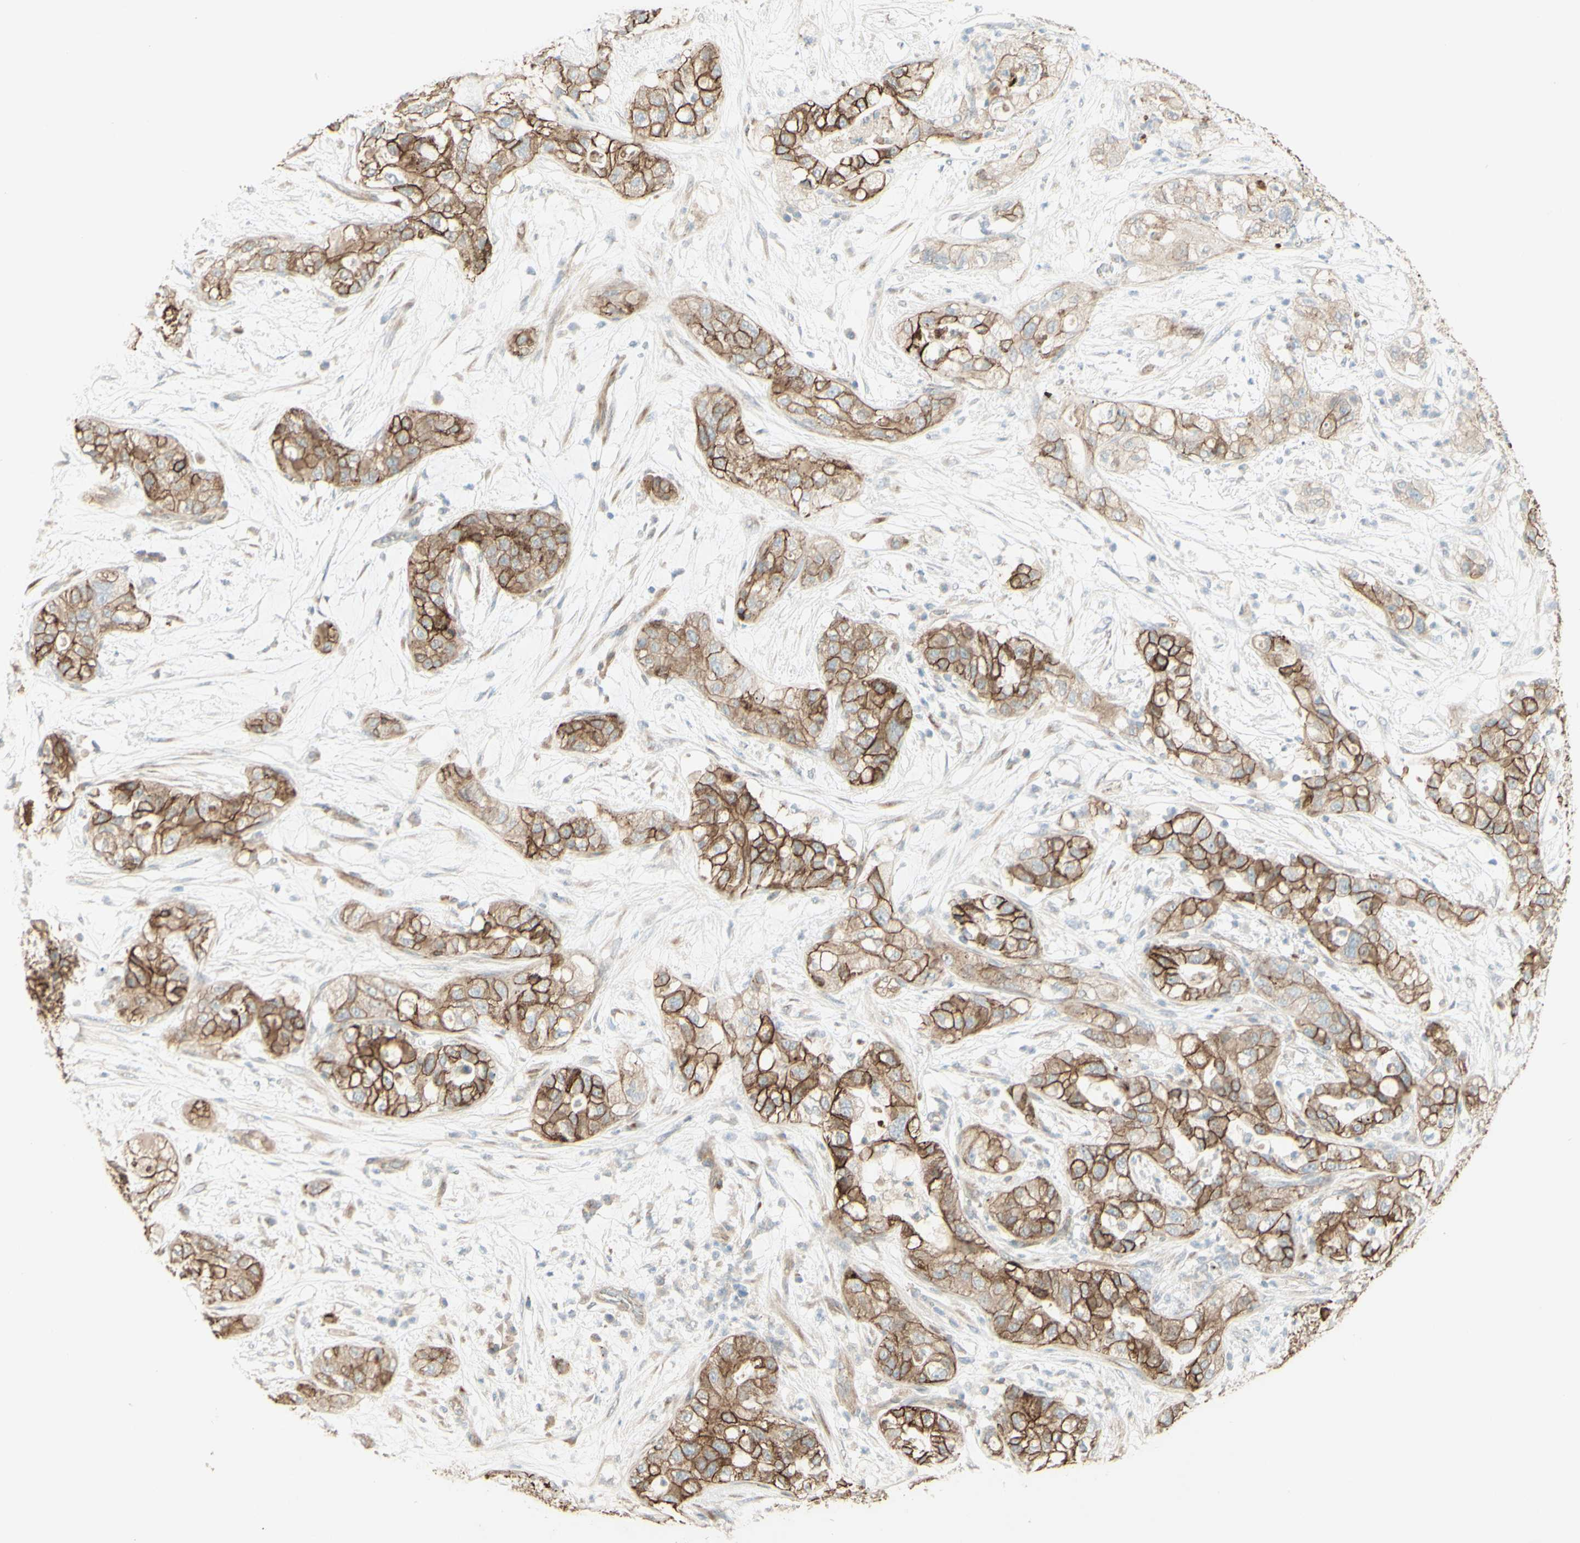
{"staining": {"intensity": "moderate", "quantity": ">75%", "location": "cytoplasmic/membranous"}, "tissue": "pancreatic cancer", "cell_type": "Tumor cells", "image_type": "cancer", "snomed": [{"axis": "morphology", "description": "Adenocarcinoma, NOS"}, {"axis": "topography", "description": "Pancreas"}], "caption": "Immunohistochemistry (IHC) of pancreatic cancer shows medium levels of moderate cytoplasmic/membranous staining in approximately >75% of tumor cells.", "gene": "RNF149", "patient": {"sex": "female", "age": 78}}